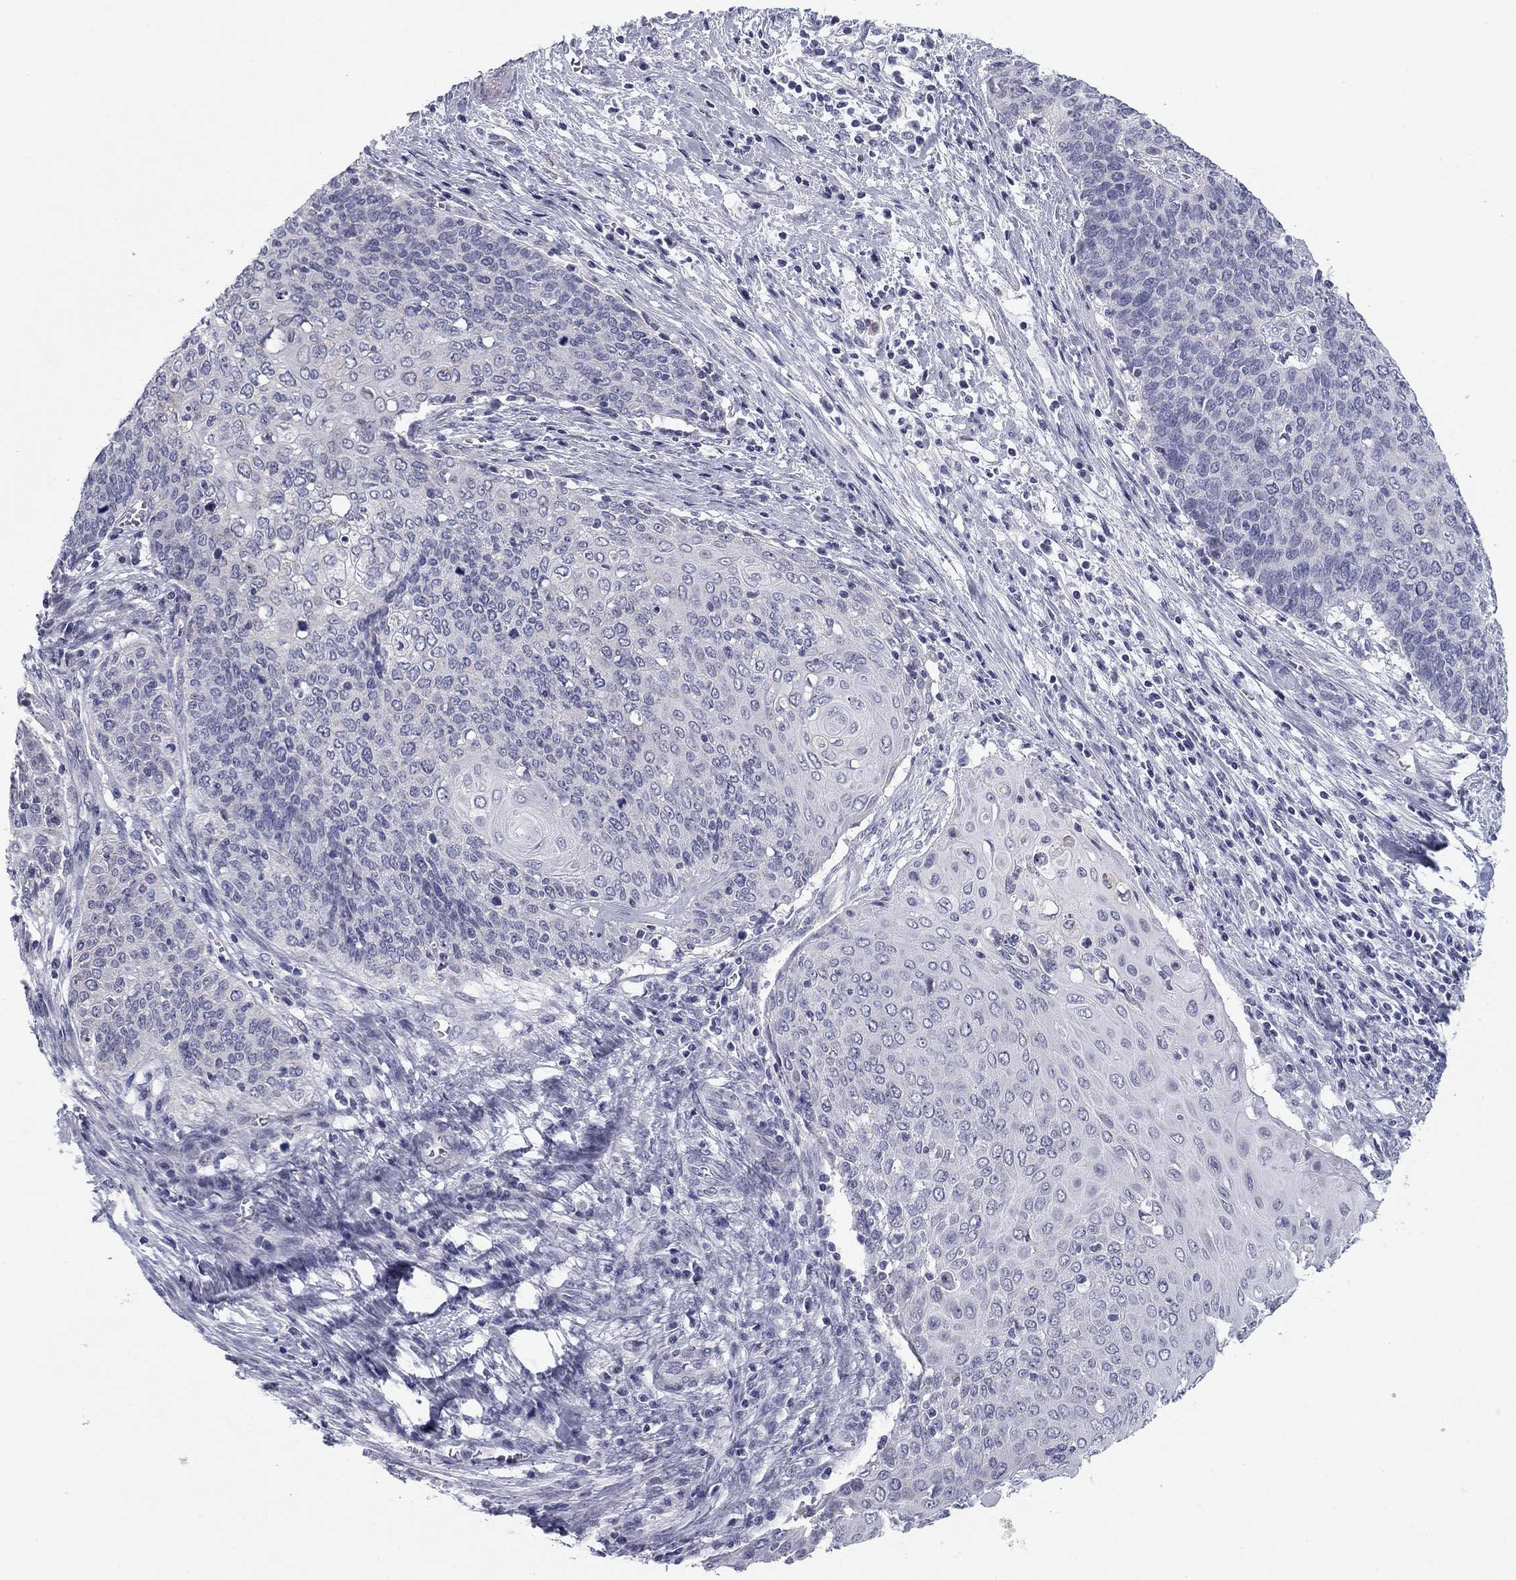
{"staining": {"intensity": "negative", "quantity": "none", "location": "none"}, "tissue": "cervical cancer", "cell_type": "Tumor cells", "image_type": "cancer", "snomed": [{"axis": "morphology", "description": "Squamous cell carcinoma, NOS"}, {"axis": "topography", "description": "Cervix"}], "caption": "The IHC micrograph has no significant expression in tumor cells of cervical squamous cell carcinoma tissue. (DAB (3,3'-diaminobenzidine) IHC, high magnification).", "gene": "PRPH", "patient": {"sex": "female", "age": 39}}